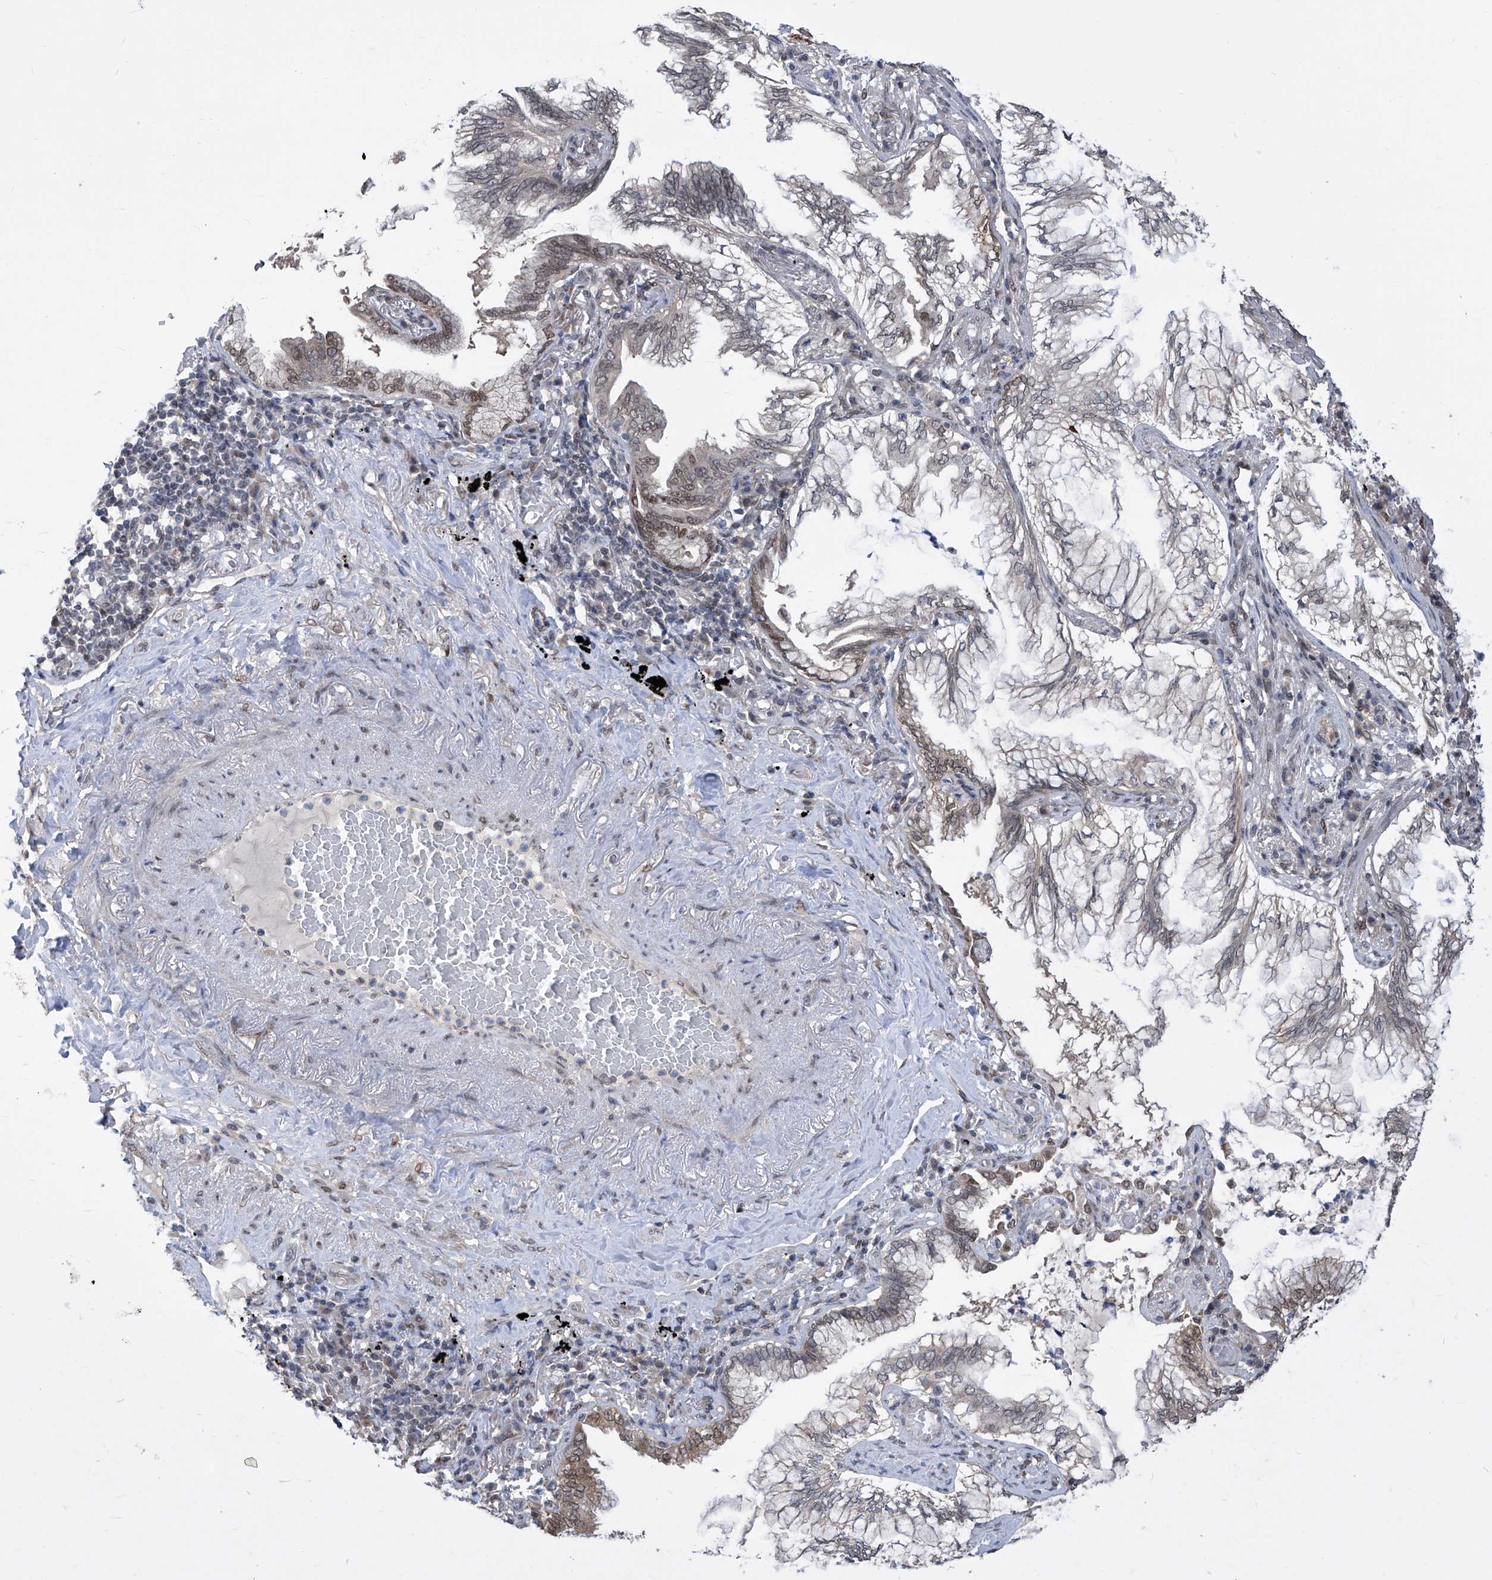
{"staining": {"intensity": "weak", "quantity": "<25%", "location": "cytoplasmic/membranous,nuclear"}, "tissue": "lung cancer", "cell_type": "Tumor cells", "image_type": "cancer", "snomed": [{"axis": "morphology", "description": "Adenocarcinoma, NOS"}, {"axis": "topography", "description": "Lung"}], "caption": "DAB immunohistochemical staining of human lung cancer demonstrates no significant staining in tumor cells.", "gene": "CETN2", "patient": {"sex": "female", "age": 70}}